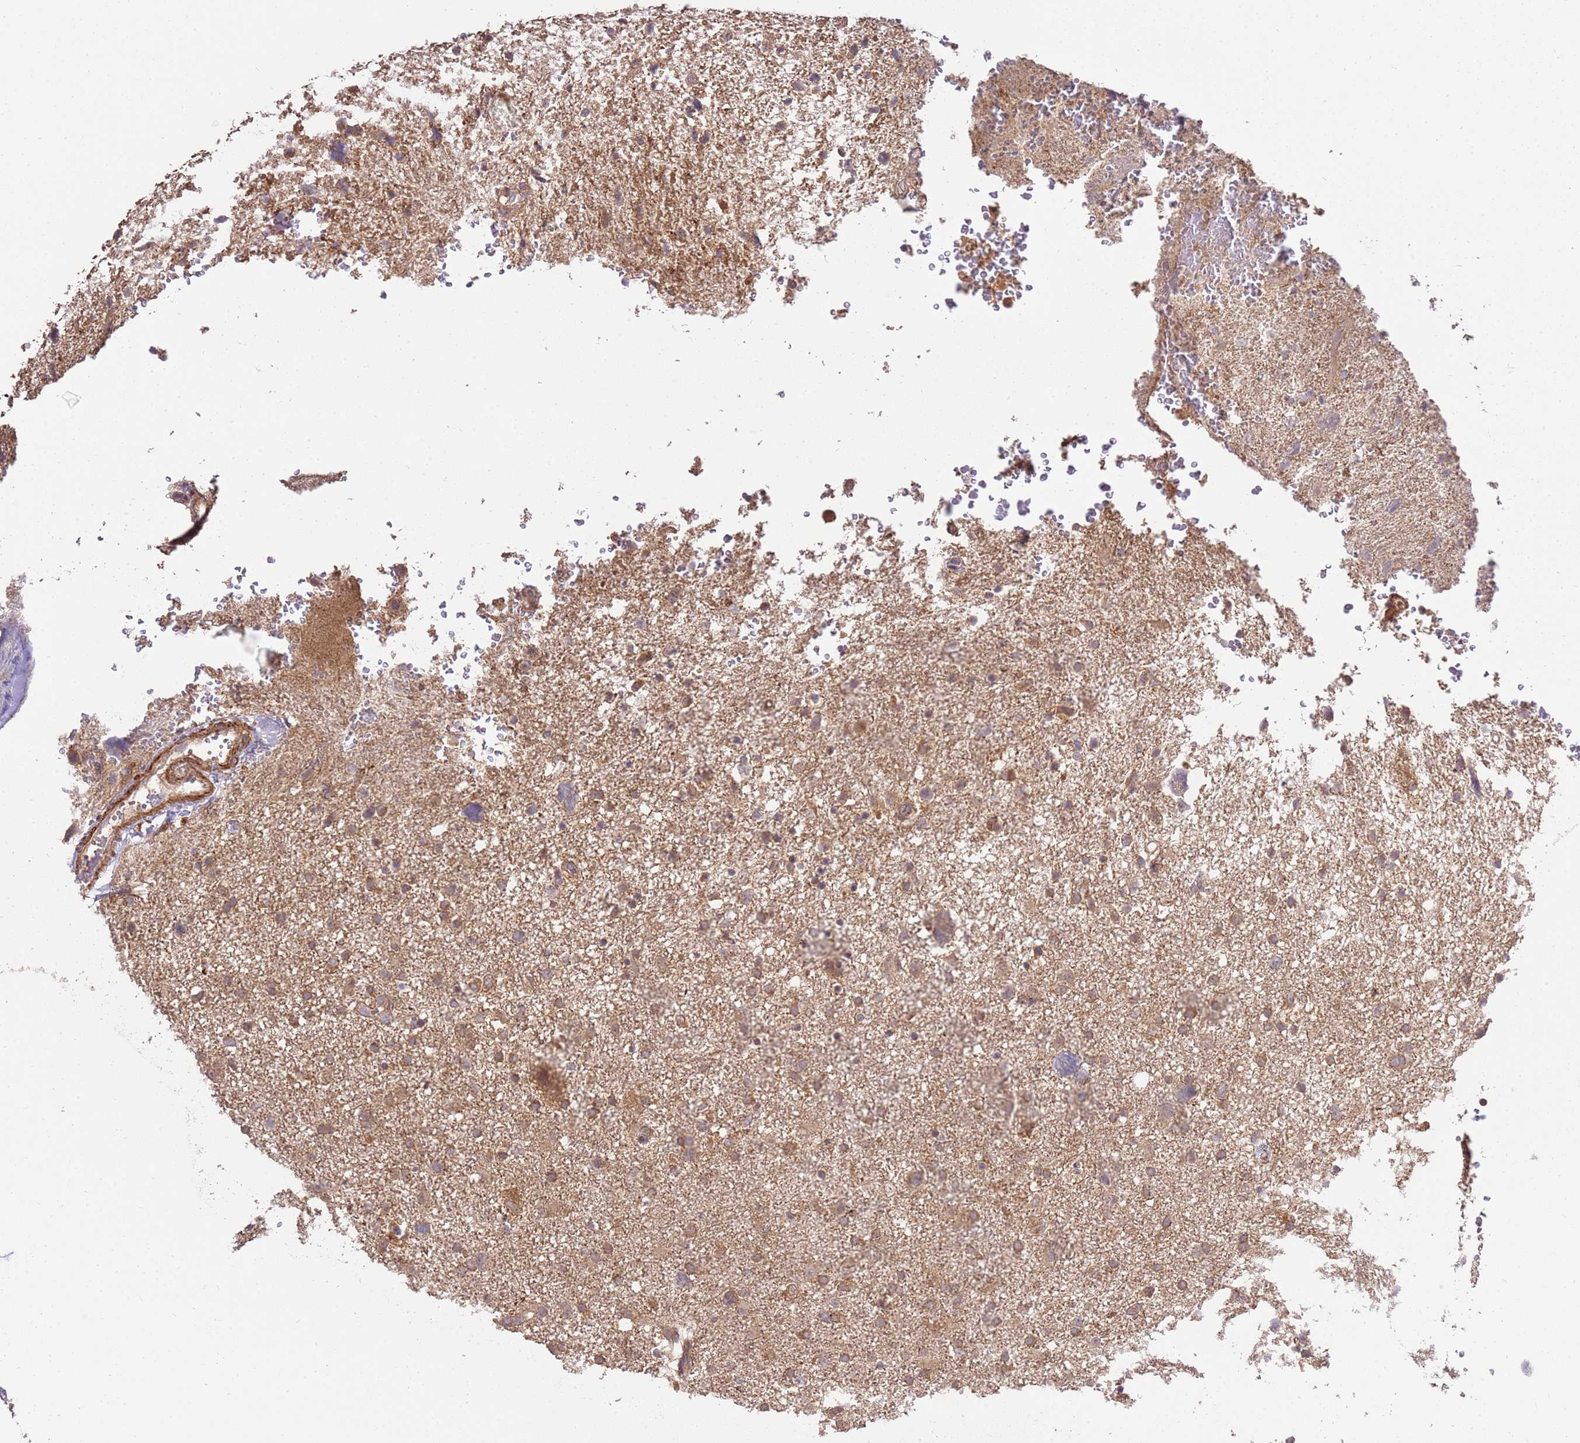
{"staining": {"intensity": "moderate", "quantity": ">75%", "location": "cytoplasmic/membranous"}, "tissue": "glioma", "cell_type": "Tumor cells", "image_type": "cancer", "snomed": [{"axis": "morphology", "description": "Glioma, malignant, High grade"}, {"axis": "topography", "description": "Brain"}], "caption": "Protein expression analysis of human glioma reveals moderate cytoplasmic/membranous expression in approximately >75% of tumor cells. The staining was performed using DAB, with brown indicating positive protein expression. Nuclei are stained blue with hematoxylin.", "gene": "GAREM1", "patient": {"sex": "male", "age": 61}}